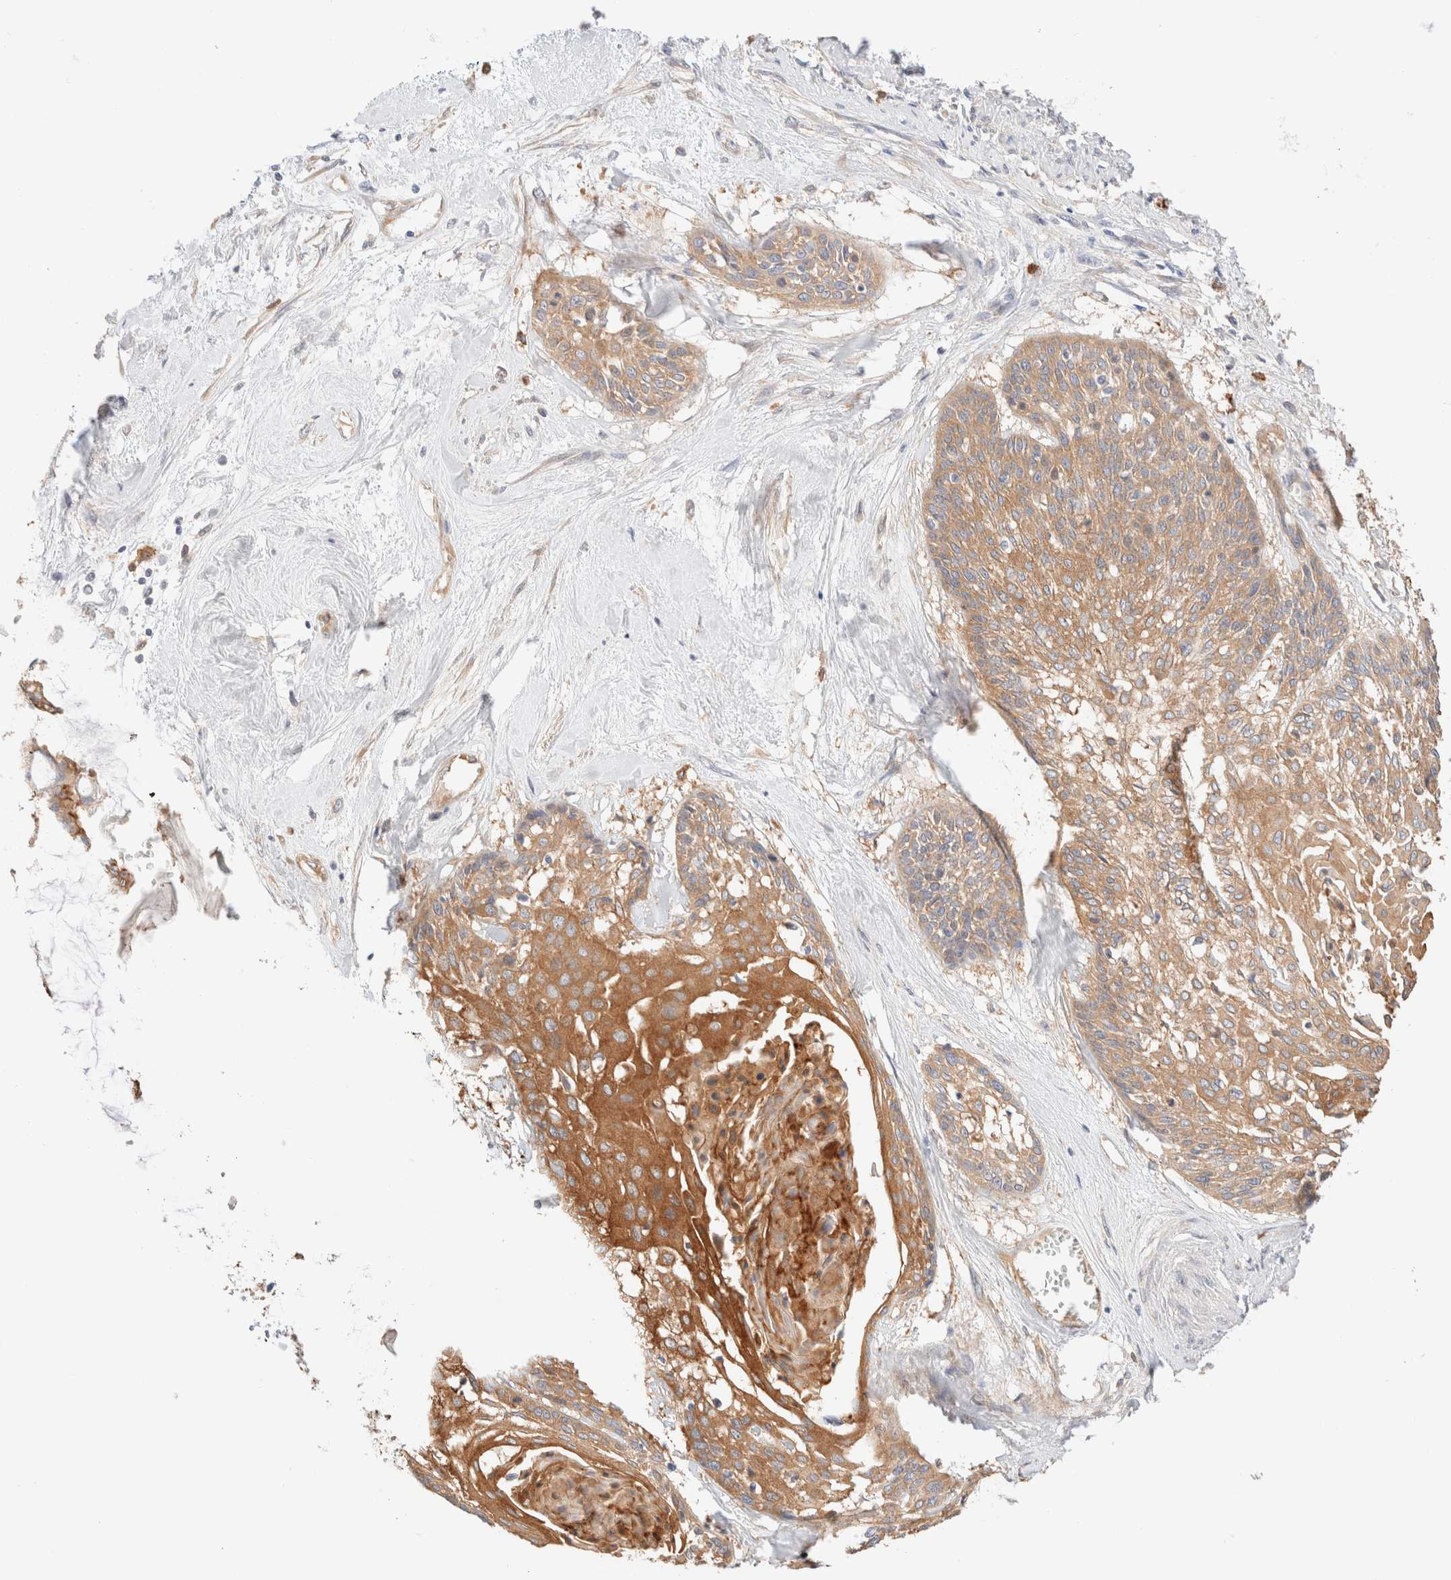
{"staining": {"intensity": "moderate", "quantity": ">75%", "location": "cytoplasmic/membranous"}, "tissue": "cervical cancer", "cell_type": "Tumor cells", "image_type": "cancer", "snomed": [{"axis": "morphology", "description": "Squamous cell carcinoma, NOS"}, {"axis": "topography", "description": "Cervix"}], "caption": "An image showing moderate cytoplasmic/membranous staining in approximately >75% of tumor cells in cervical cancer, as visualized by brown immunohistochemical staining.", "gene": "NIBAN2", "patient": {"sex": "female", "age": 57}}